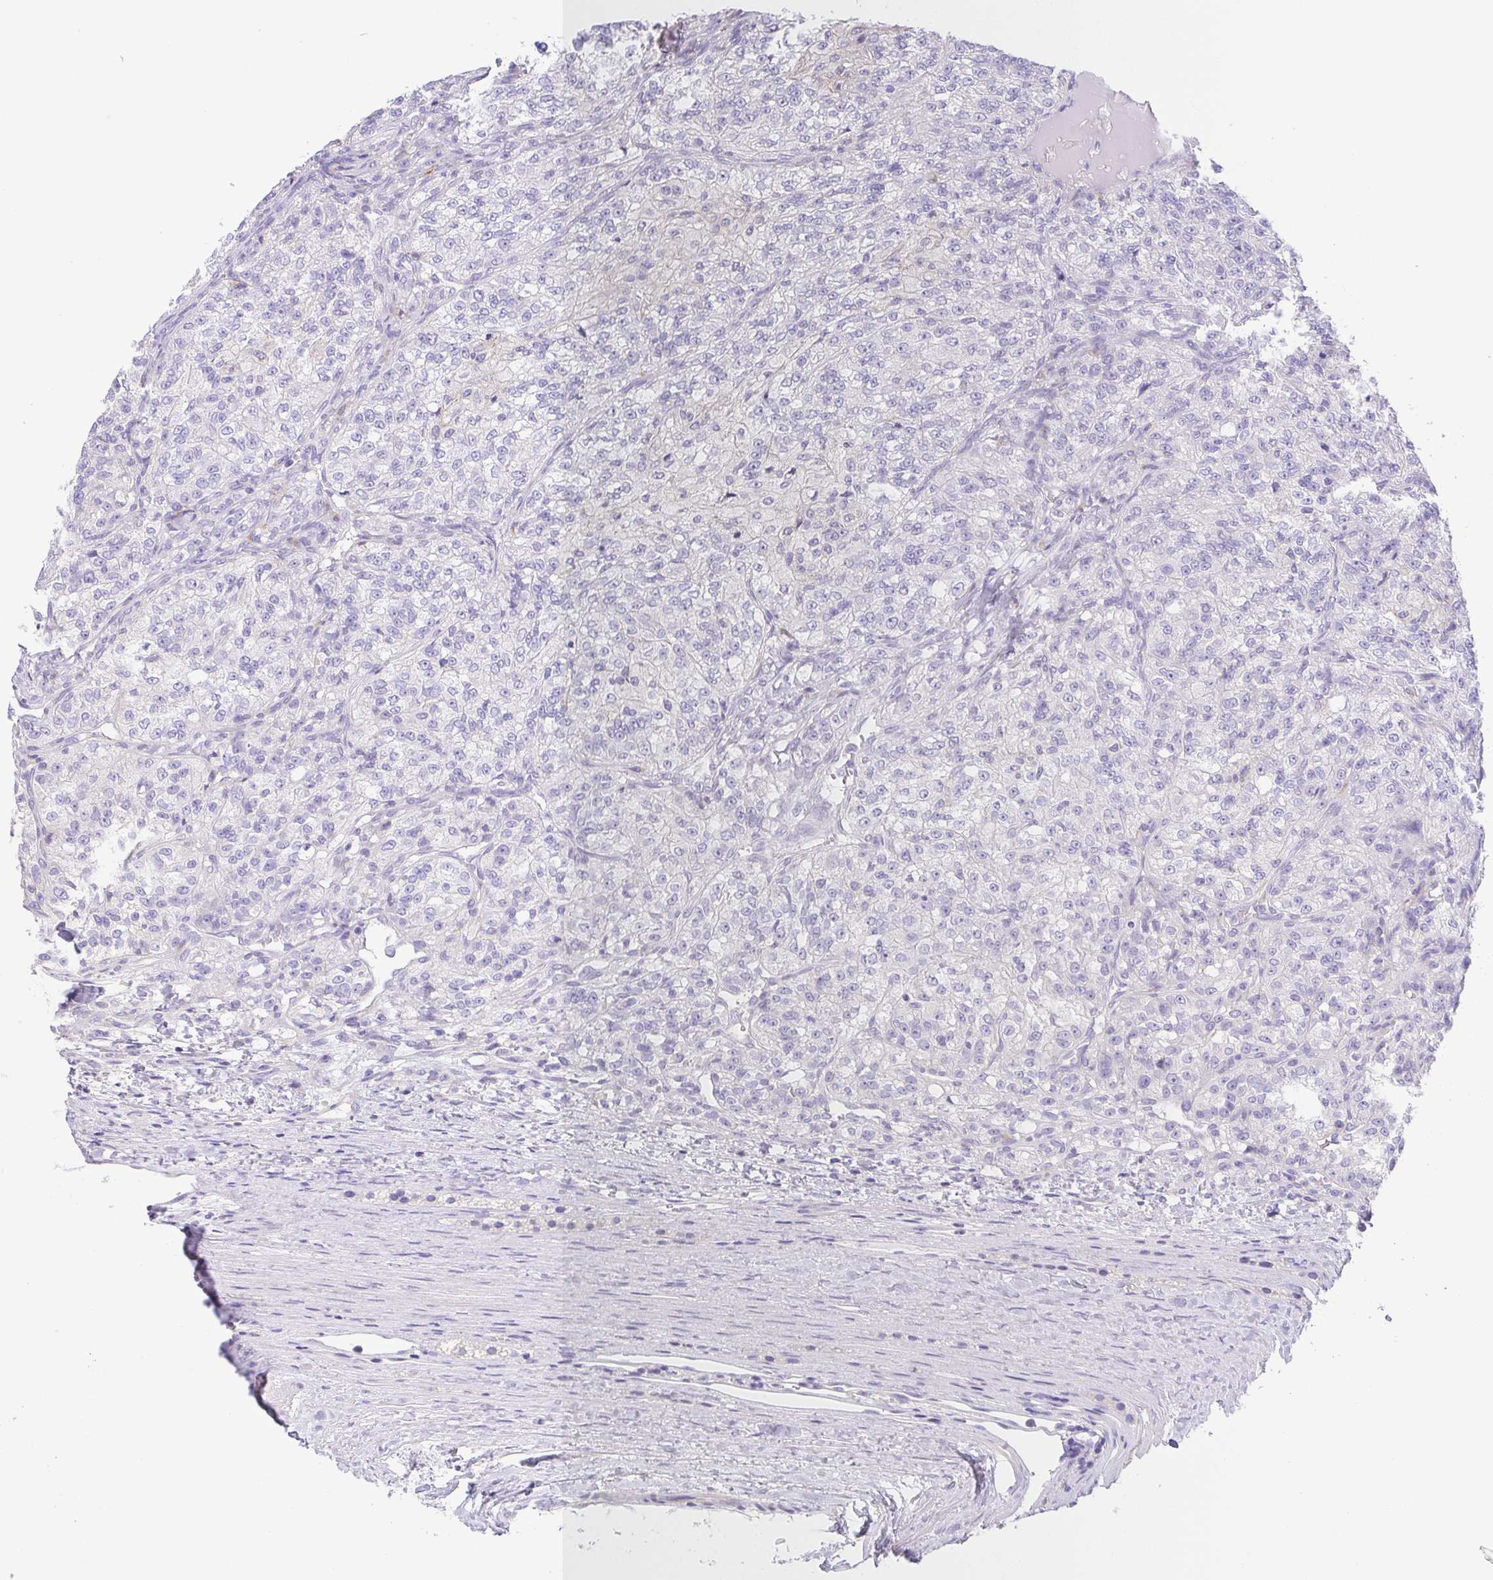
{"staining": {"intensity": "negative", "quantity": "none", "location": "none"}, "tissue": "renal cancer", "cell_type": "Tumor cells", "image_type": "cancer", "snomed": [{"axis": "morphology", "description": "Adenocarcinoma, NOS"}, {"axis": "topography", "description": "Kidney"}], "caption": "A photomicrograph of human renal cancer is negative for staining in tumor cells. (DAB (3,3'-diaminobenzidine) immunohistochemistry (IHC) with hematoxylin counter stain).", "gene": "PKDREJ", "patient": {"sex": "female", "age": 63}}